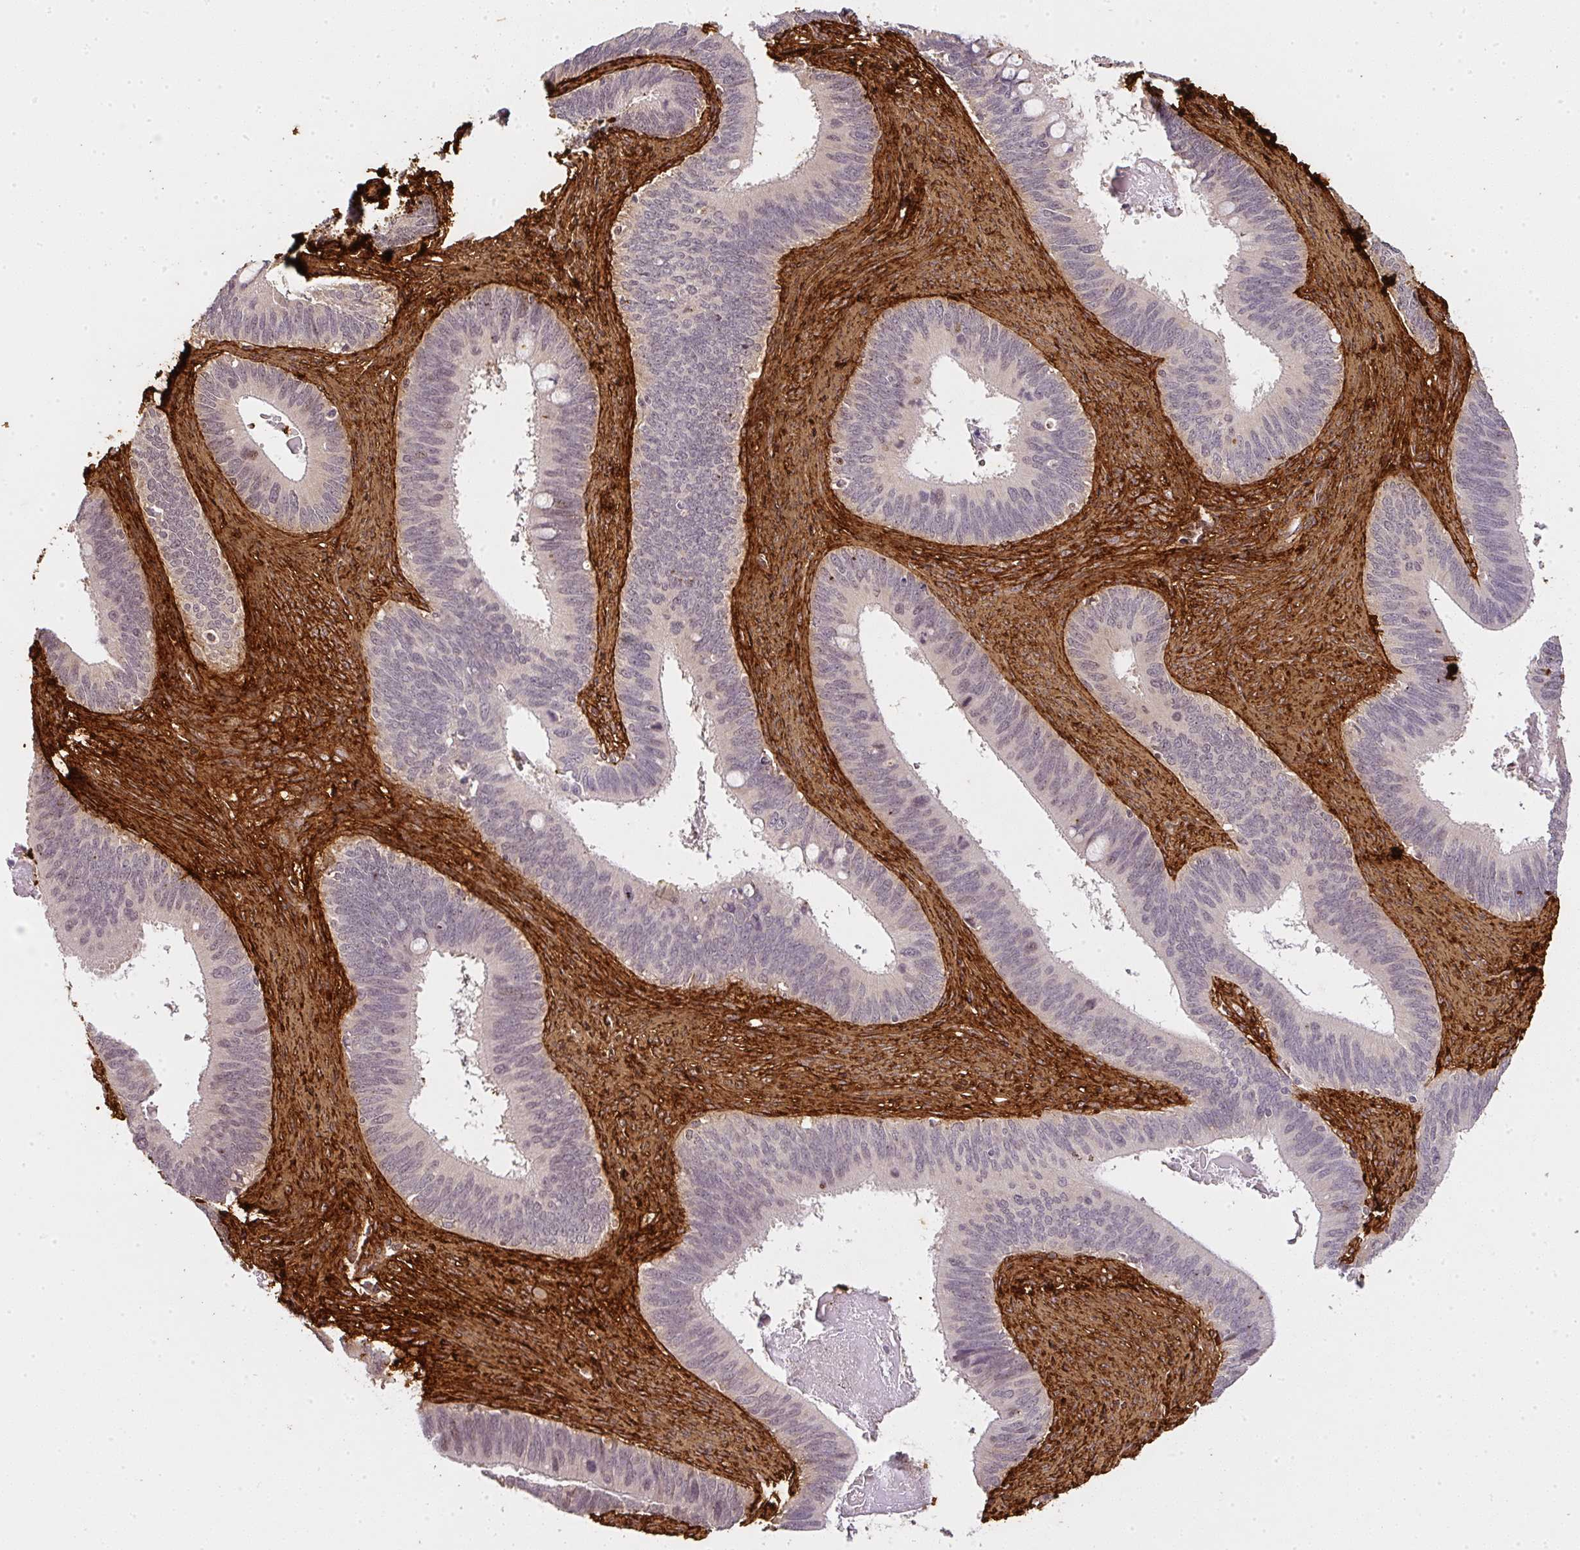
{"staining": {"intensity": "negative", "quantity": "none", "location": "none"}, "tissue": "cervical cancer", "cell_type": "Tumor cells", "image_type": "cancer", "snomed": [{"axis": "morphology", "description": "Adenocarcinoma, NOS"}, {"axis": "topography", "description": "Cervix"}], "caption": "A high-resolution photomicrograph shows IHC staining of adenocarcinoma (cervical), which displays no significant expression in tumor cells.", "gene": "COL3A1", "patient": {"sex": "female", "age": 42}}